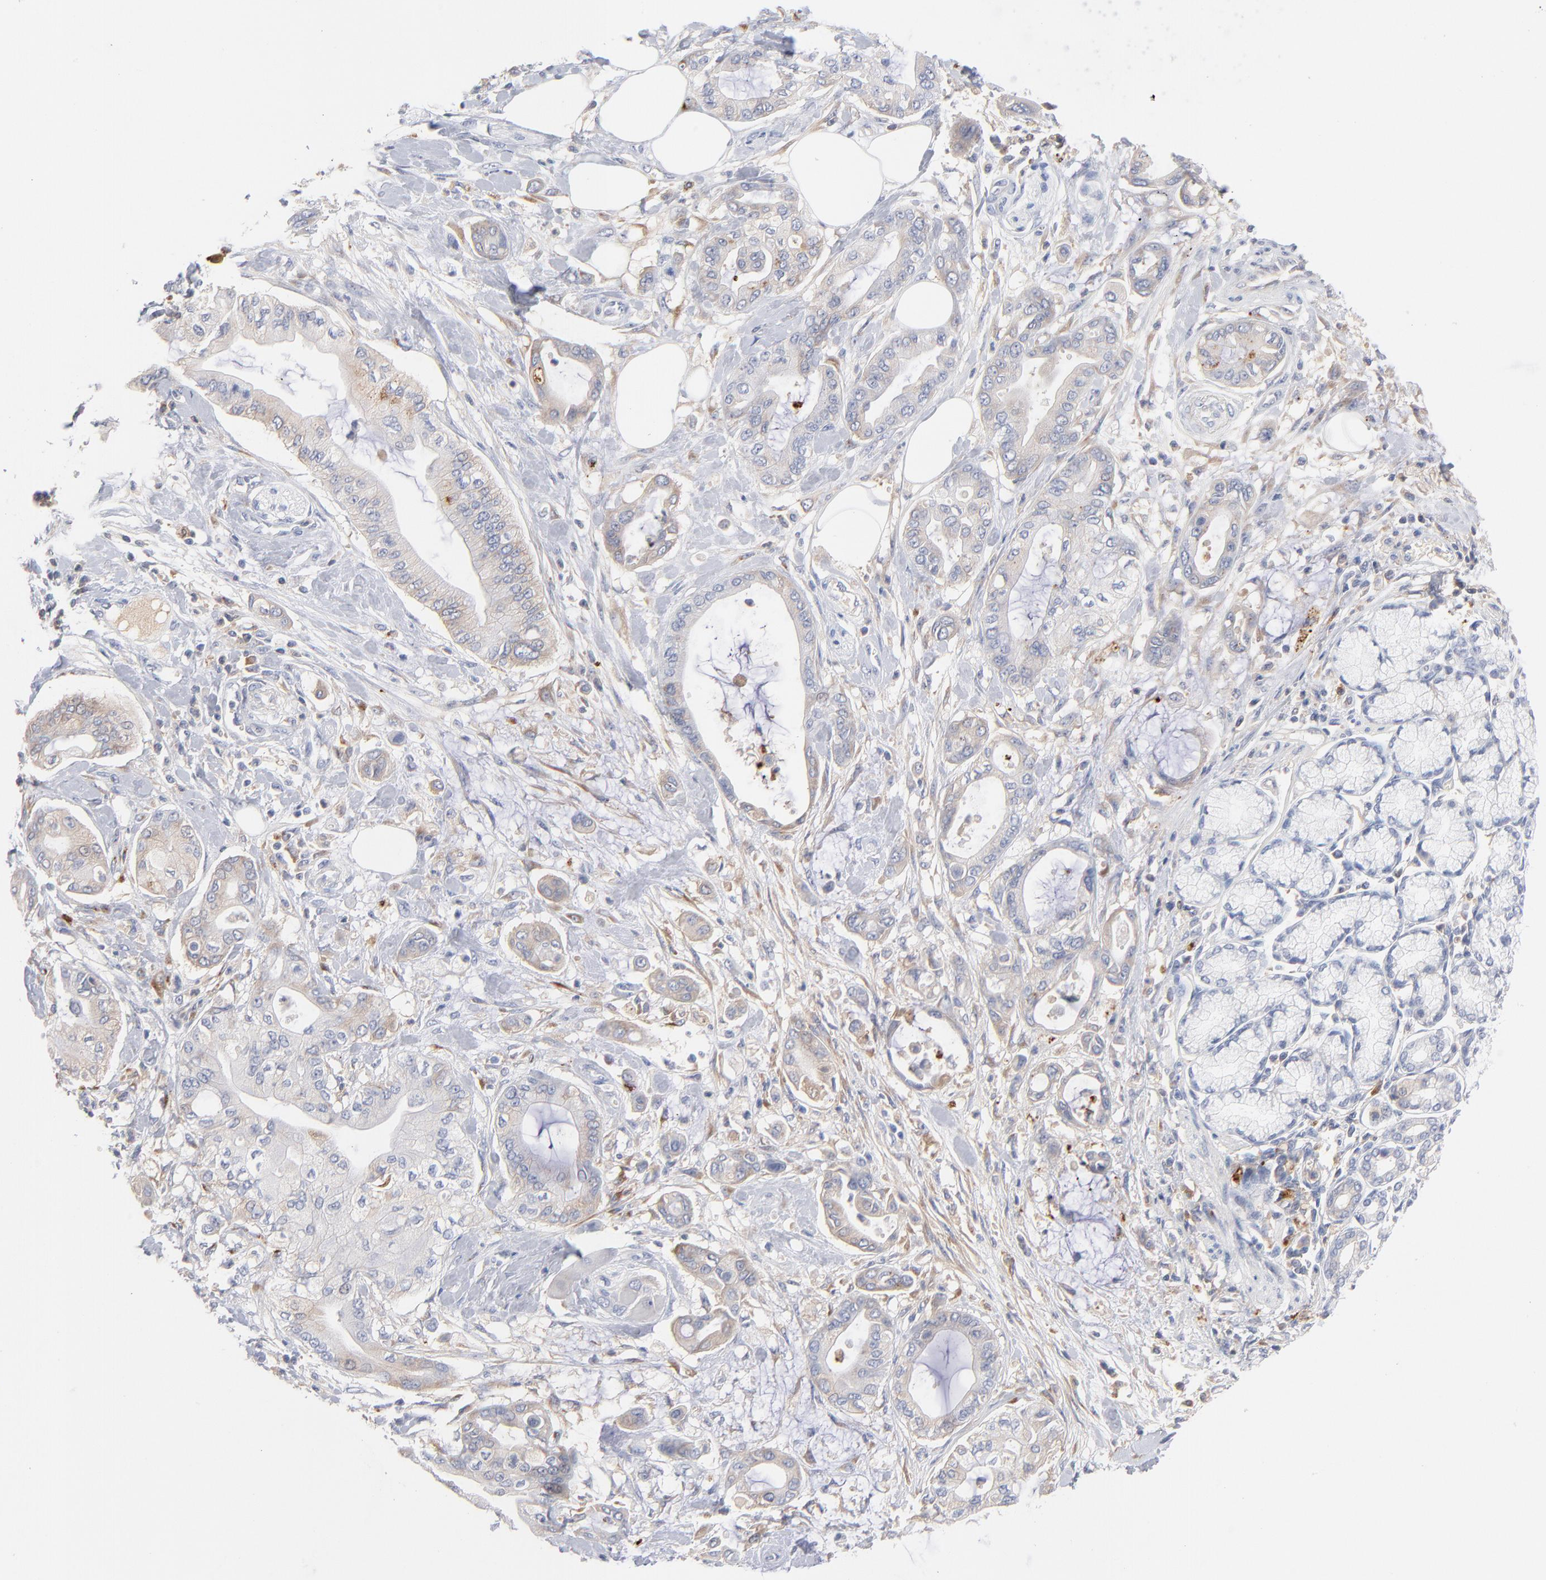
{"staining": {"intensity": "weak", "quantity": "25%-75%", "location": "cytoplasmic/membranous"}, "tissue": "pancreatic cancer", "cell_type": "Tumor cells", "image_type": "cancer", "snomed": [{"axis": "morphology", "description": "Adenocarcinoma, NOS"}, {"axis": "morphology", "description": "Adenocarcinoma, metastatic, NOS"}, {"axis": "topography", "description": "Lymph node"}, {"axis": "topography", "description": "Pancreas"}, {"axis": "topography", "description": "Duodenum"}], "caption": "Adenocarcinoma (pancreatic) stained with a brown dye reveals weak cytoplasmic/membranous positive staining in approximately 25%-75% of tumor cells.", "gene": "F12", "patient": {"sex": "female", "age": 64}}